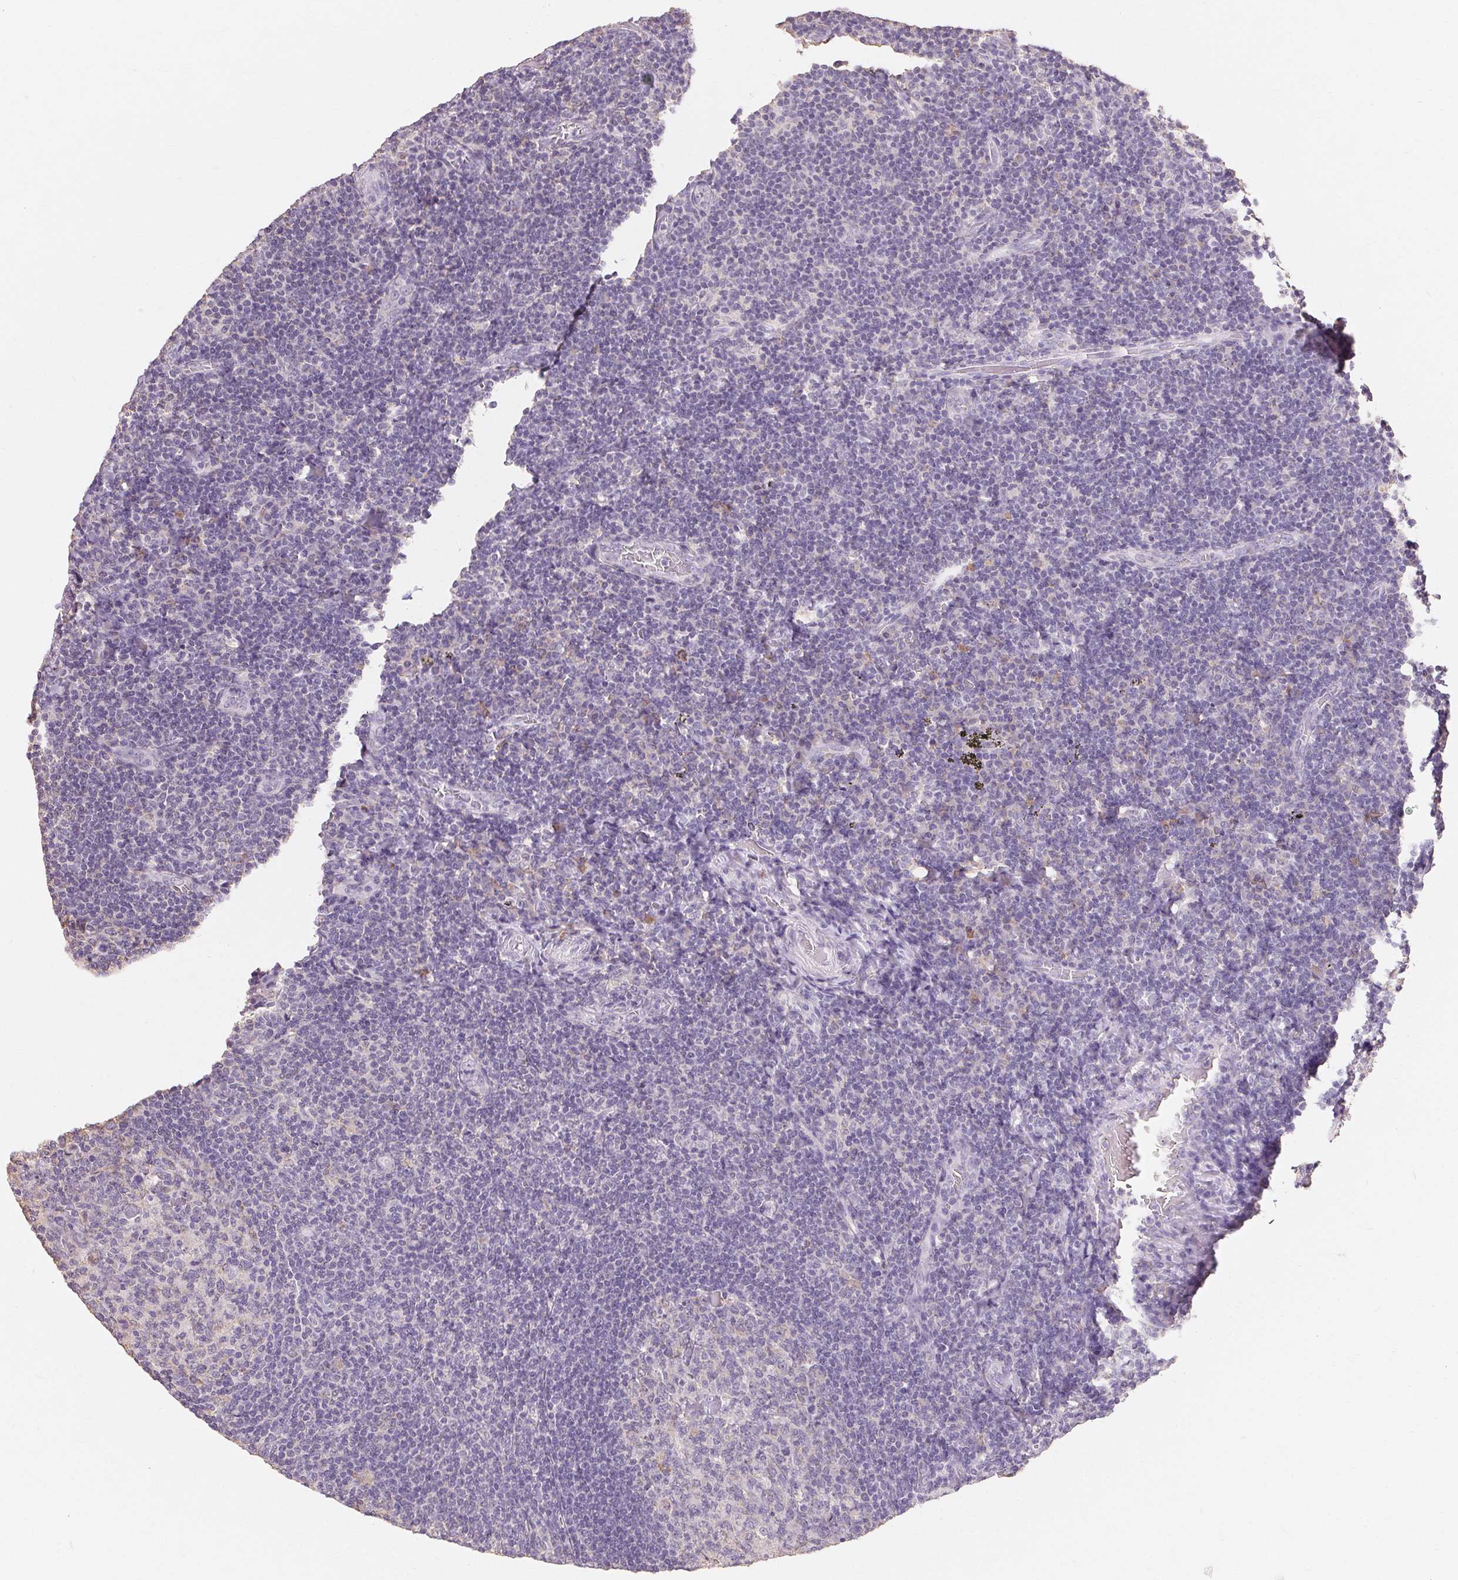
{"staining": {"intensity": "negative", "quantity": "none", "location": "none"}, "tissue": "tonsil", "cell_type": "Germinal center cells", "image_type": "normal", "snomed": [{"axis": "morphology", "description": "Normal tissue, NOS"}, {"axis": "topography", "description": "Tonsil"}], "caption": "A photomicrograph of tonsil stained for a protein reveals no brown staining in germinal center cells. (DAB immunohistochemistry visualized using brightfield microscopy, high magnification).", "gene": "MAP7D2", "patient": {"sex": "male", "age": 17}}